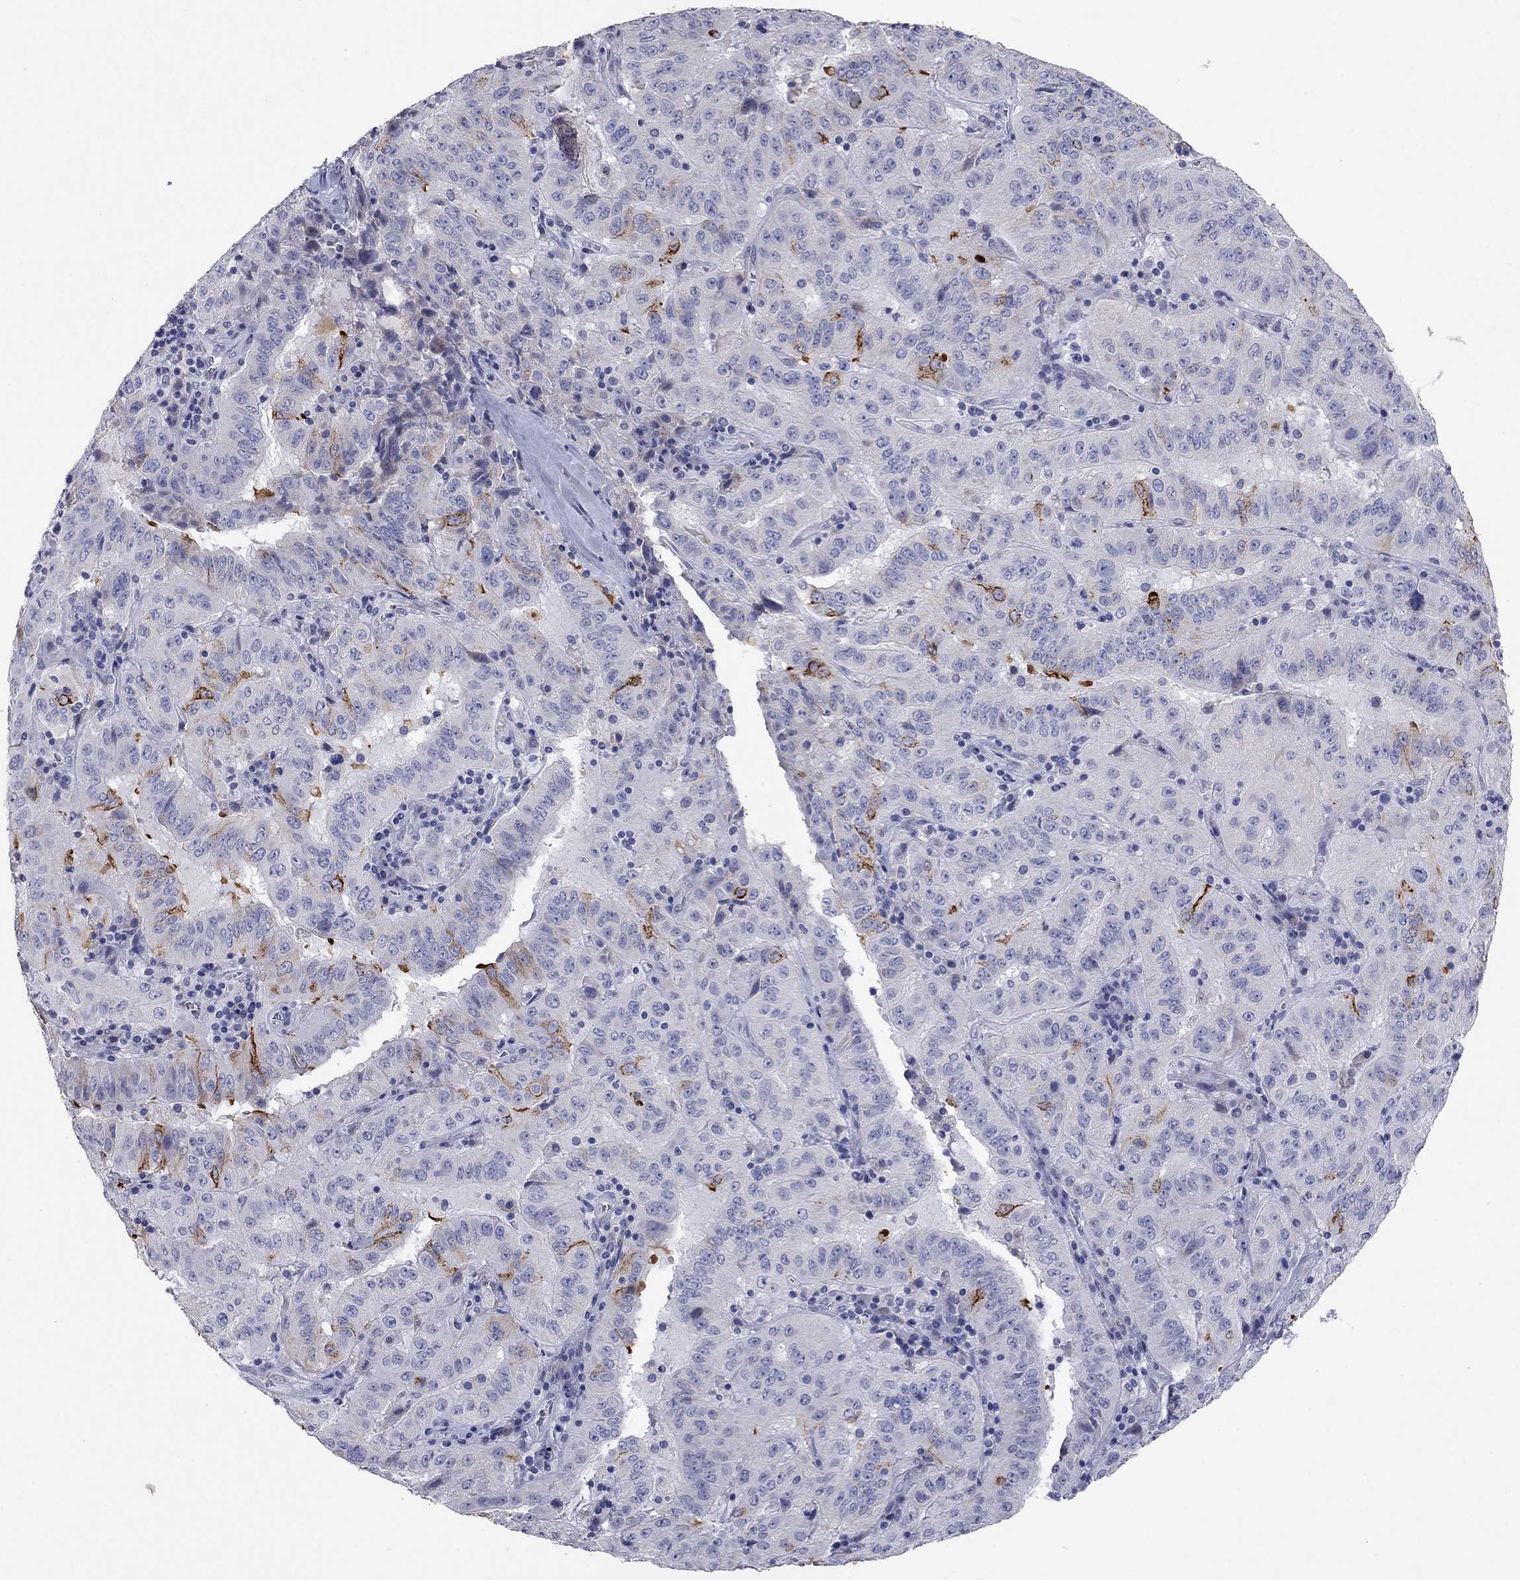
{"staining": {"intensity": "strong", "quantity": "<25%", "location": "cytoplasmic/membranous"}, "tissue": "pancreatic cancer", "cell_type": "Tumor cells", "image_type": "cancer", "snomed": [{"axis": "morphology", "description": "Adenocarcinoma, NOS"}, {"axis": "topography", "description": "Pancreas"}], "caption": "Immunohistochemical staining of human adenocarcinoma (pancreatic) demonstrates medium levels of strong cytoplasmic/membranous protein positivity in approximately <25% of tumor cells.", "gene": "PTGDS", "patient": {"sex": "male", "age": 63}}